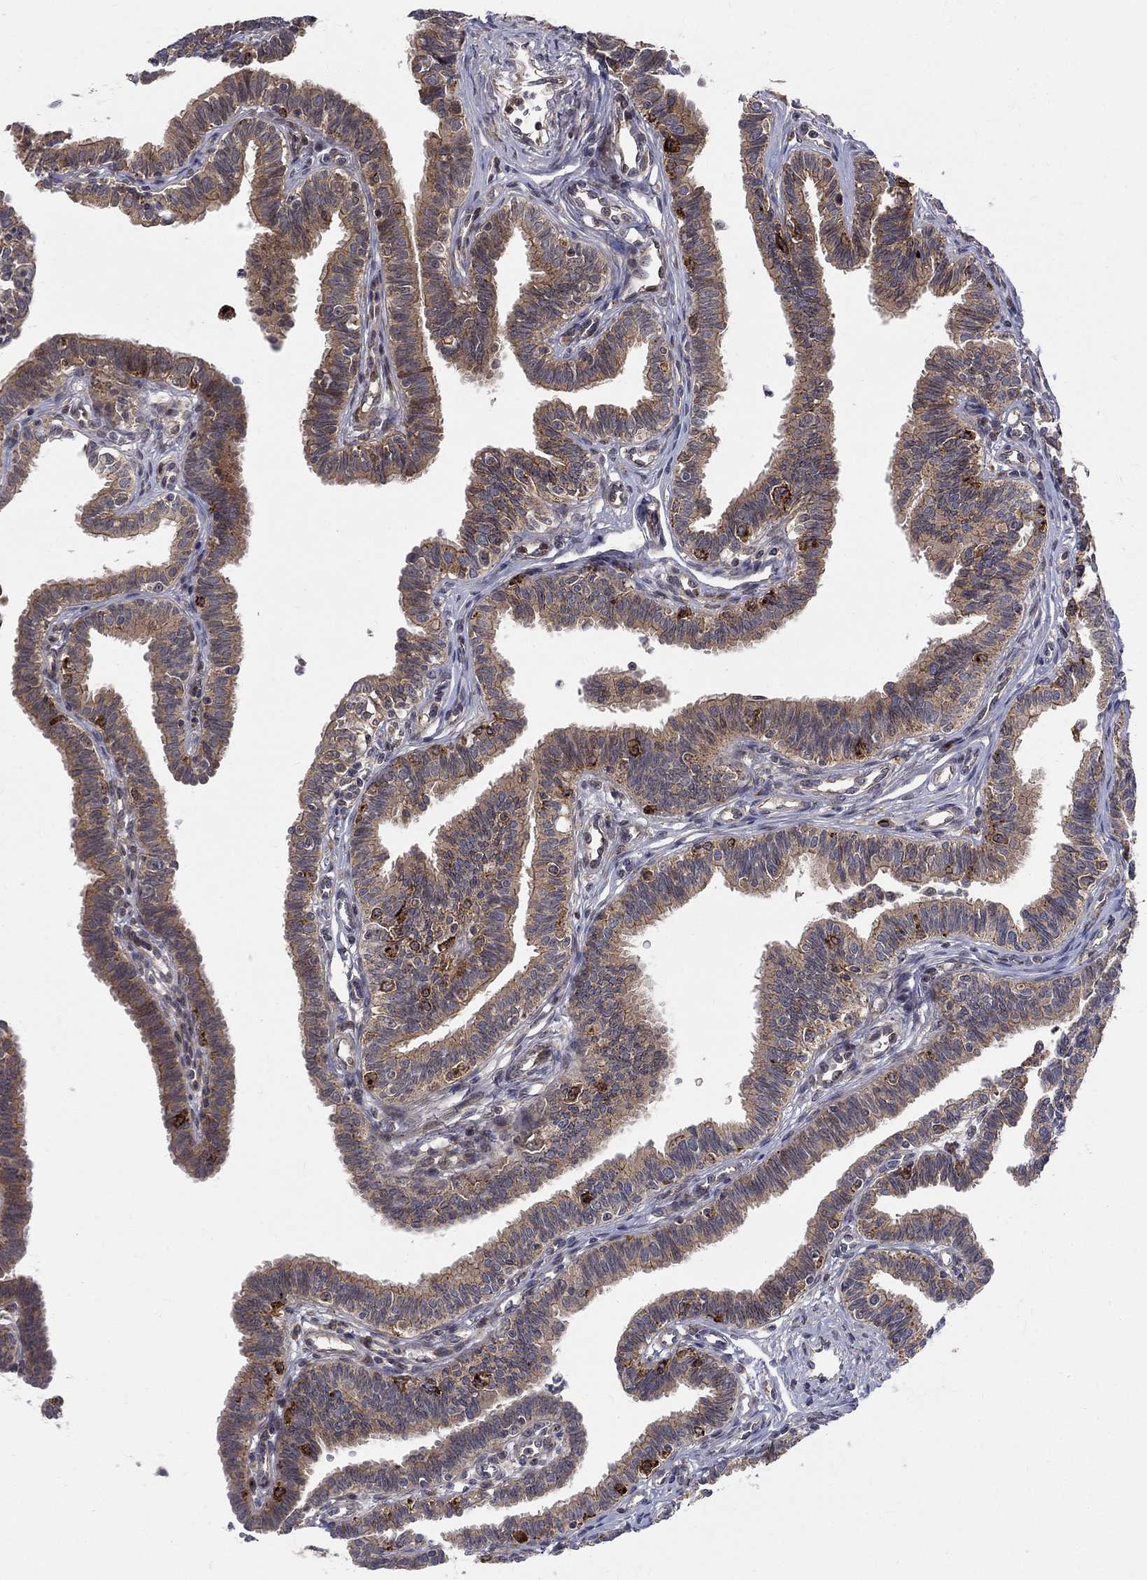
{"staining": {"intensity": "moderate", "quantity": ">75%", "location": "cytoplasmic/membranous"}, "tissue": "fallopian tube", "cell_type": "Glandular cells", "image_type": "normal", "snomed": [{"axis": "morphology", "description": "Normal tissue, NOS"}, {"axis": "topography", "description": "Fallopian tube"}], "caption": "A brown stain labels moderate cytoplasmic/membranous positivity of a protein in glandular cells of benign human fallopian tube.", "gene": "WDR19", "patient": {"sex": "female", "age": 36}}